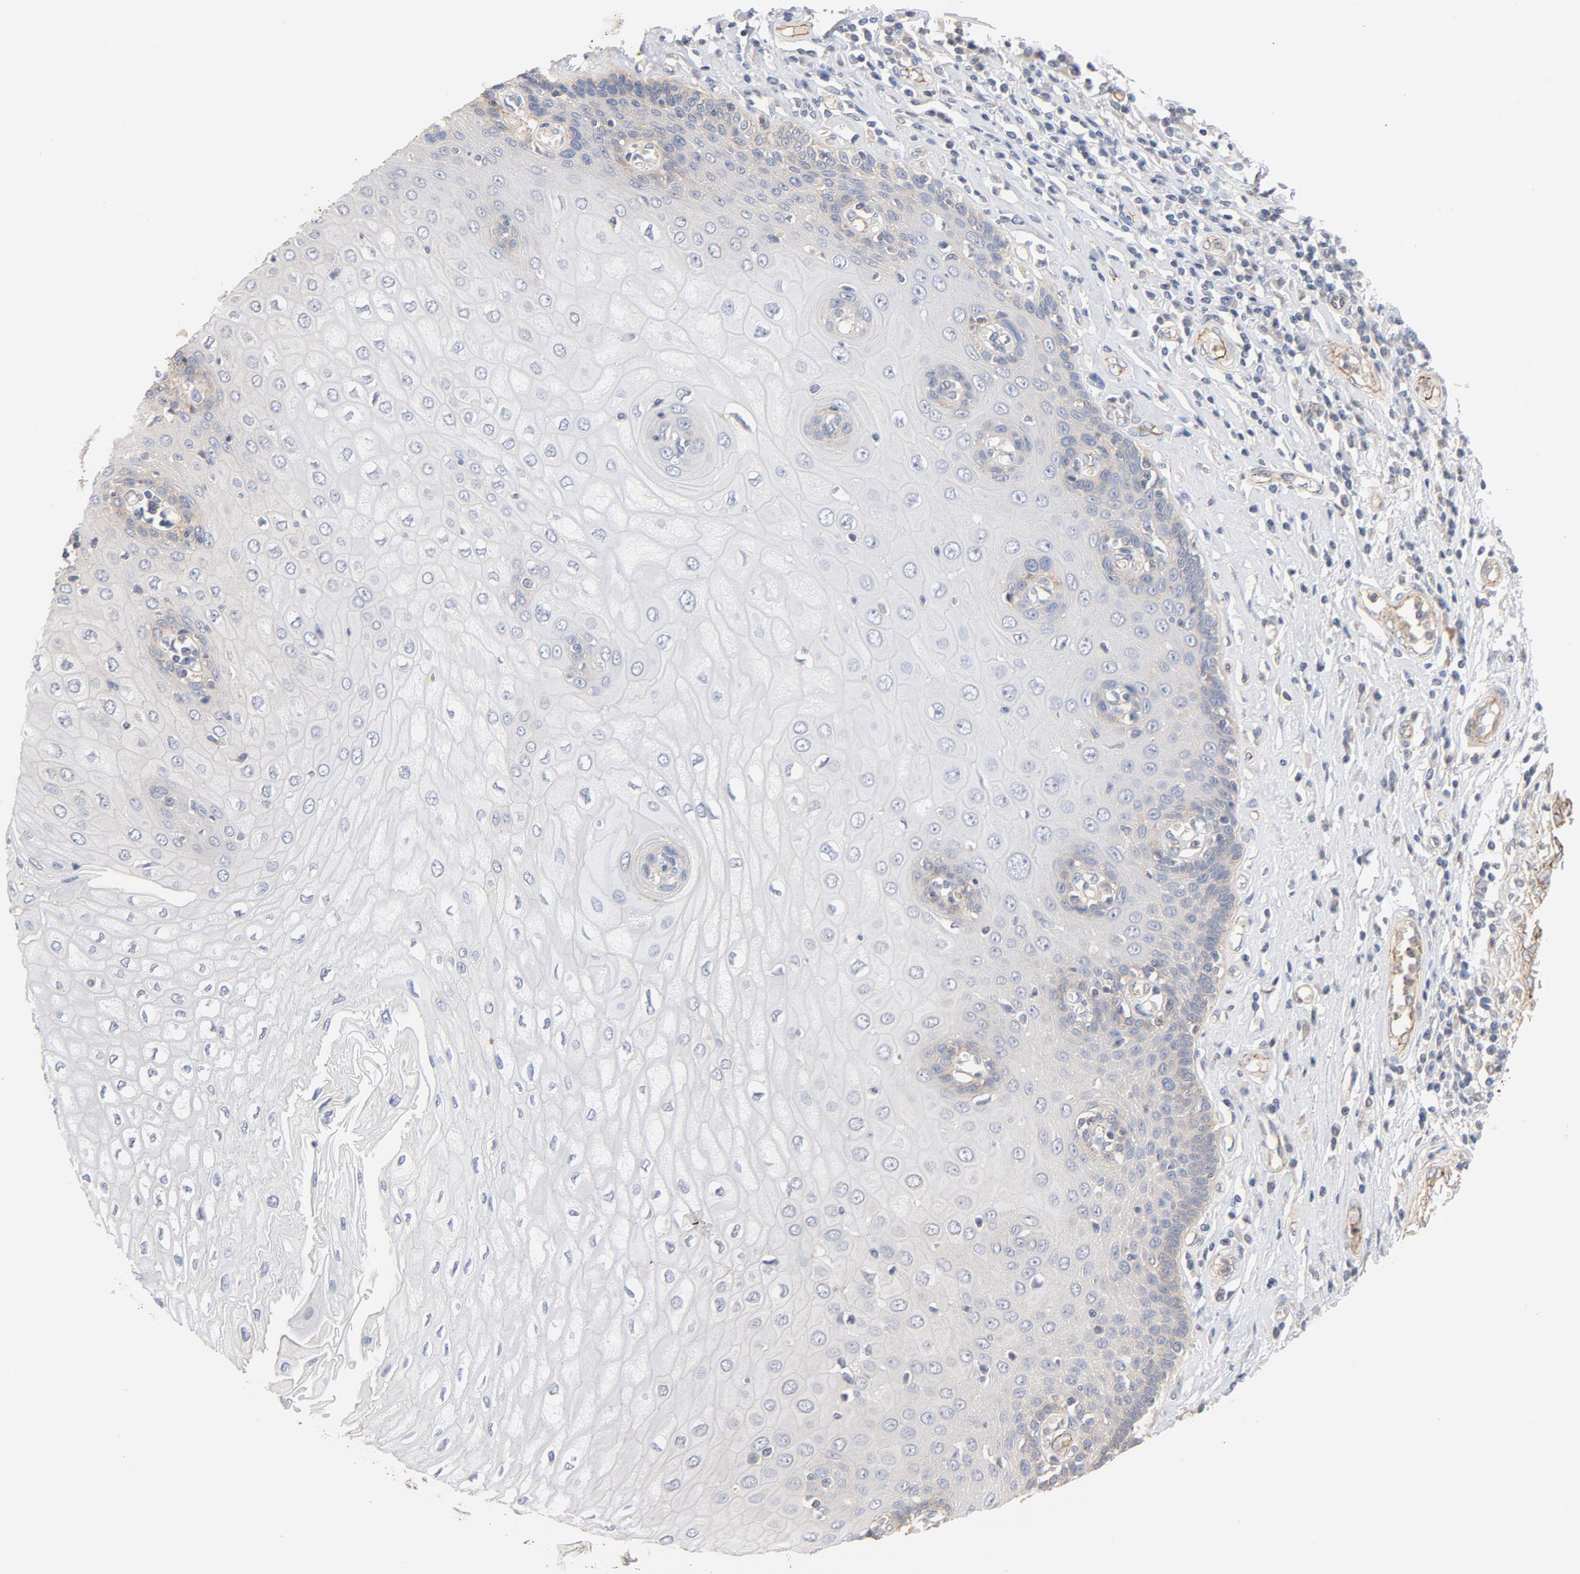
{"staining": {"intensity": "weak", "quantity": "<25%", "location": "cytoplasmic/membranous"}, "tissue": "esophagus", "cell_type": "Squamous epithelial cells", "image_type": "normal", "snomed": [{"axis": "morphology", "description": "Normal tissue, NOS"}, {"axis": "topography", "description": "Esophagus"}], "caption": "The immunohistochemistry histopathology image has no significant staining in squamous epithelial cells of esophagus. Brightfield microscopy of IHC stained with DAB (brown) and hematoxylin (blue), captured at high magnification.", "gene": "STRN3", "patient": {"sex": "male", "age": 62}}